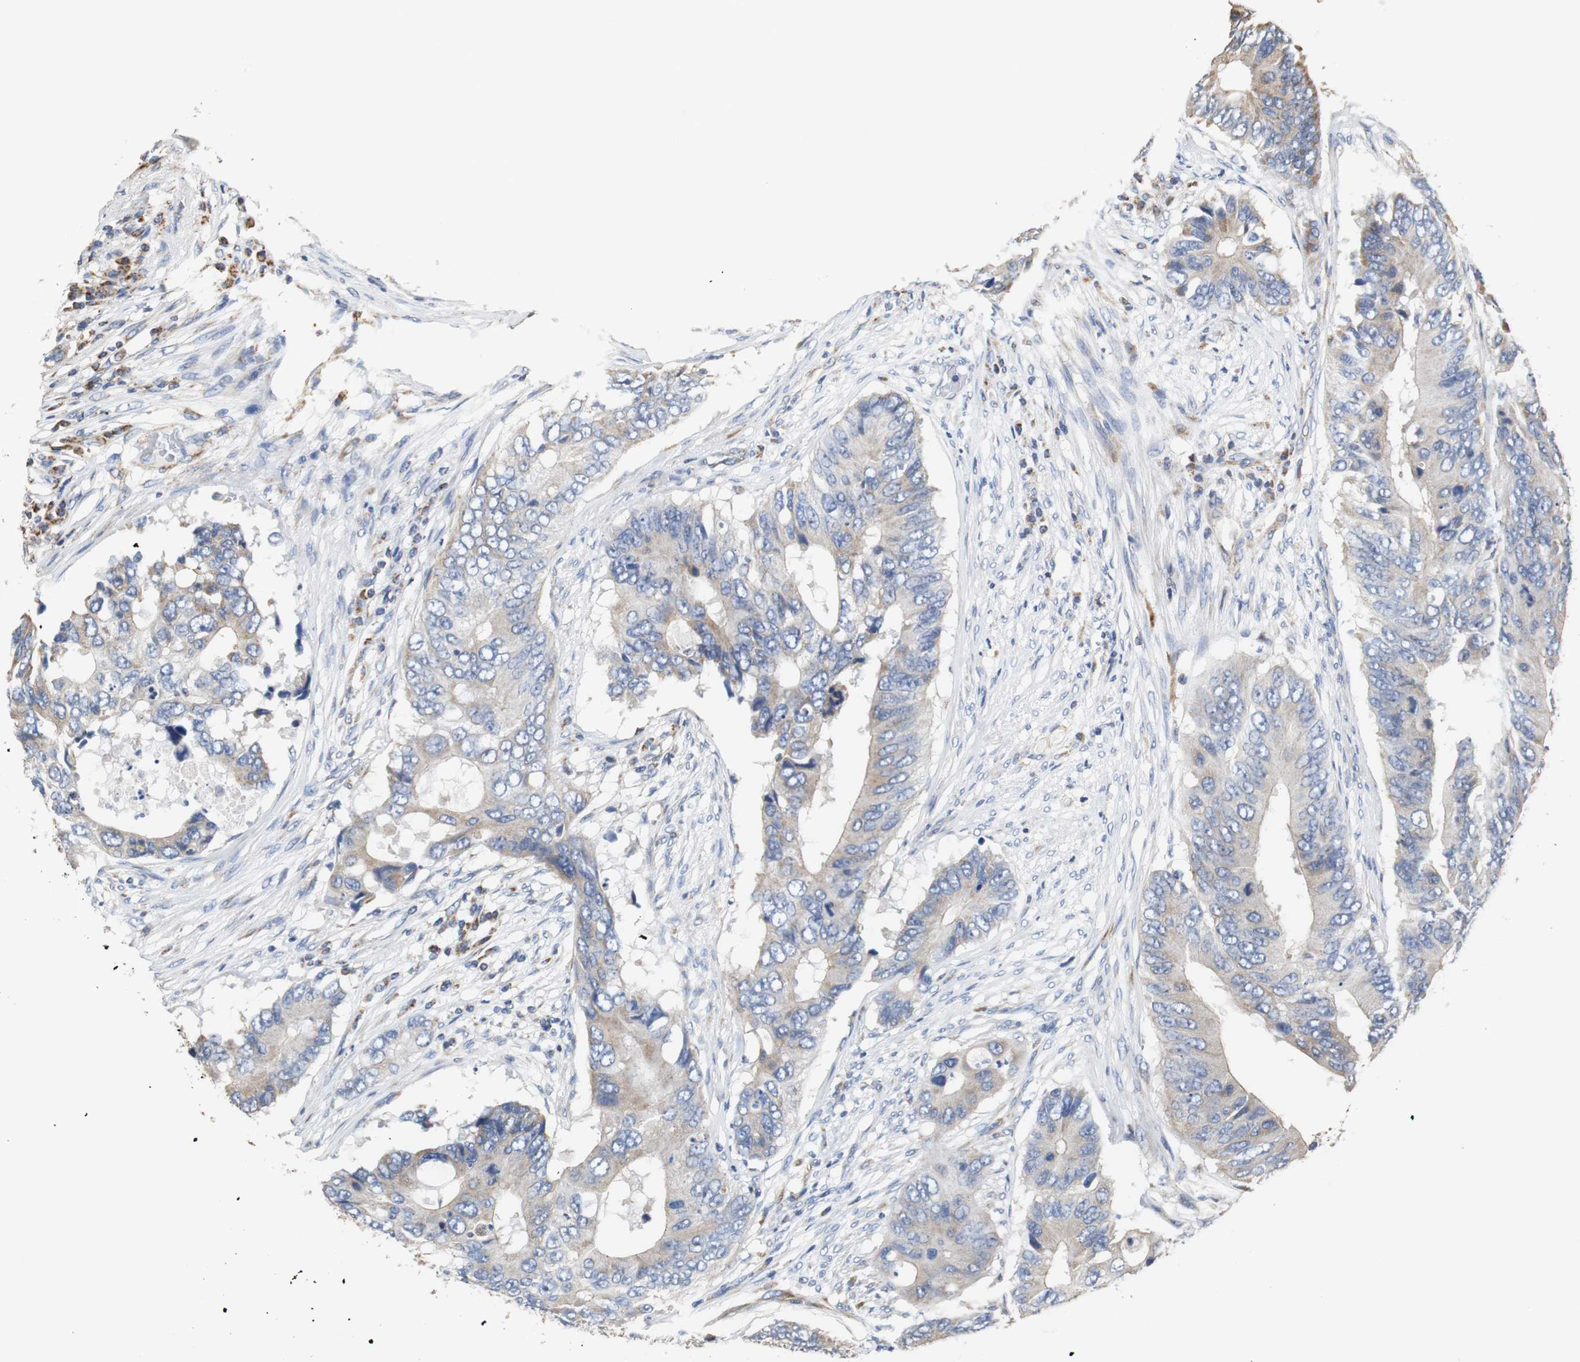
{"staining": {"intensity": "moderate", "quantity": ">75%", "location": "cytoplasmic/membranous"}, "tissue": "colorectal cancer", "cell_type": "Tumor cells", "image_type": "cancer", "snomed": [{"axis": "morphology", "description": "Adenocarcinoma, NOS"}, {"axis": "topography", "description": "Colon"}], "caption": "Approximately >75% of tumor cells in human colorectal cancer demonstrate moderate cytoplasmic/membranous protein expression as visualized by brown immunohistochemical staining.", "gene": "PCK1", "patient": {"sex": "male", "age": 71}}